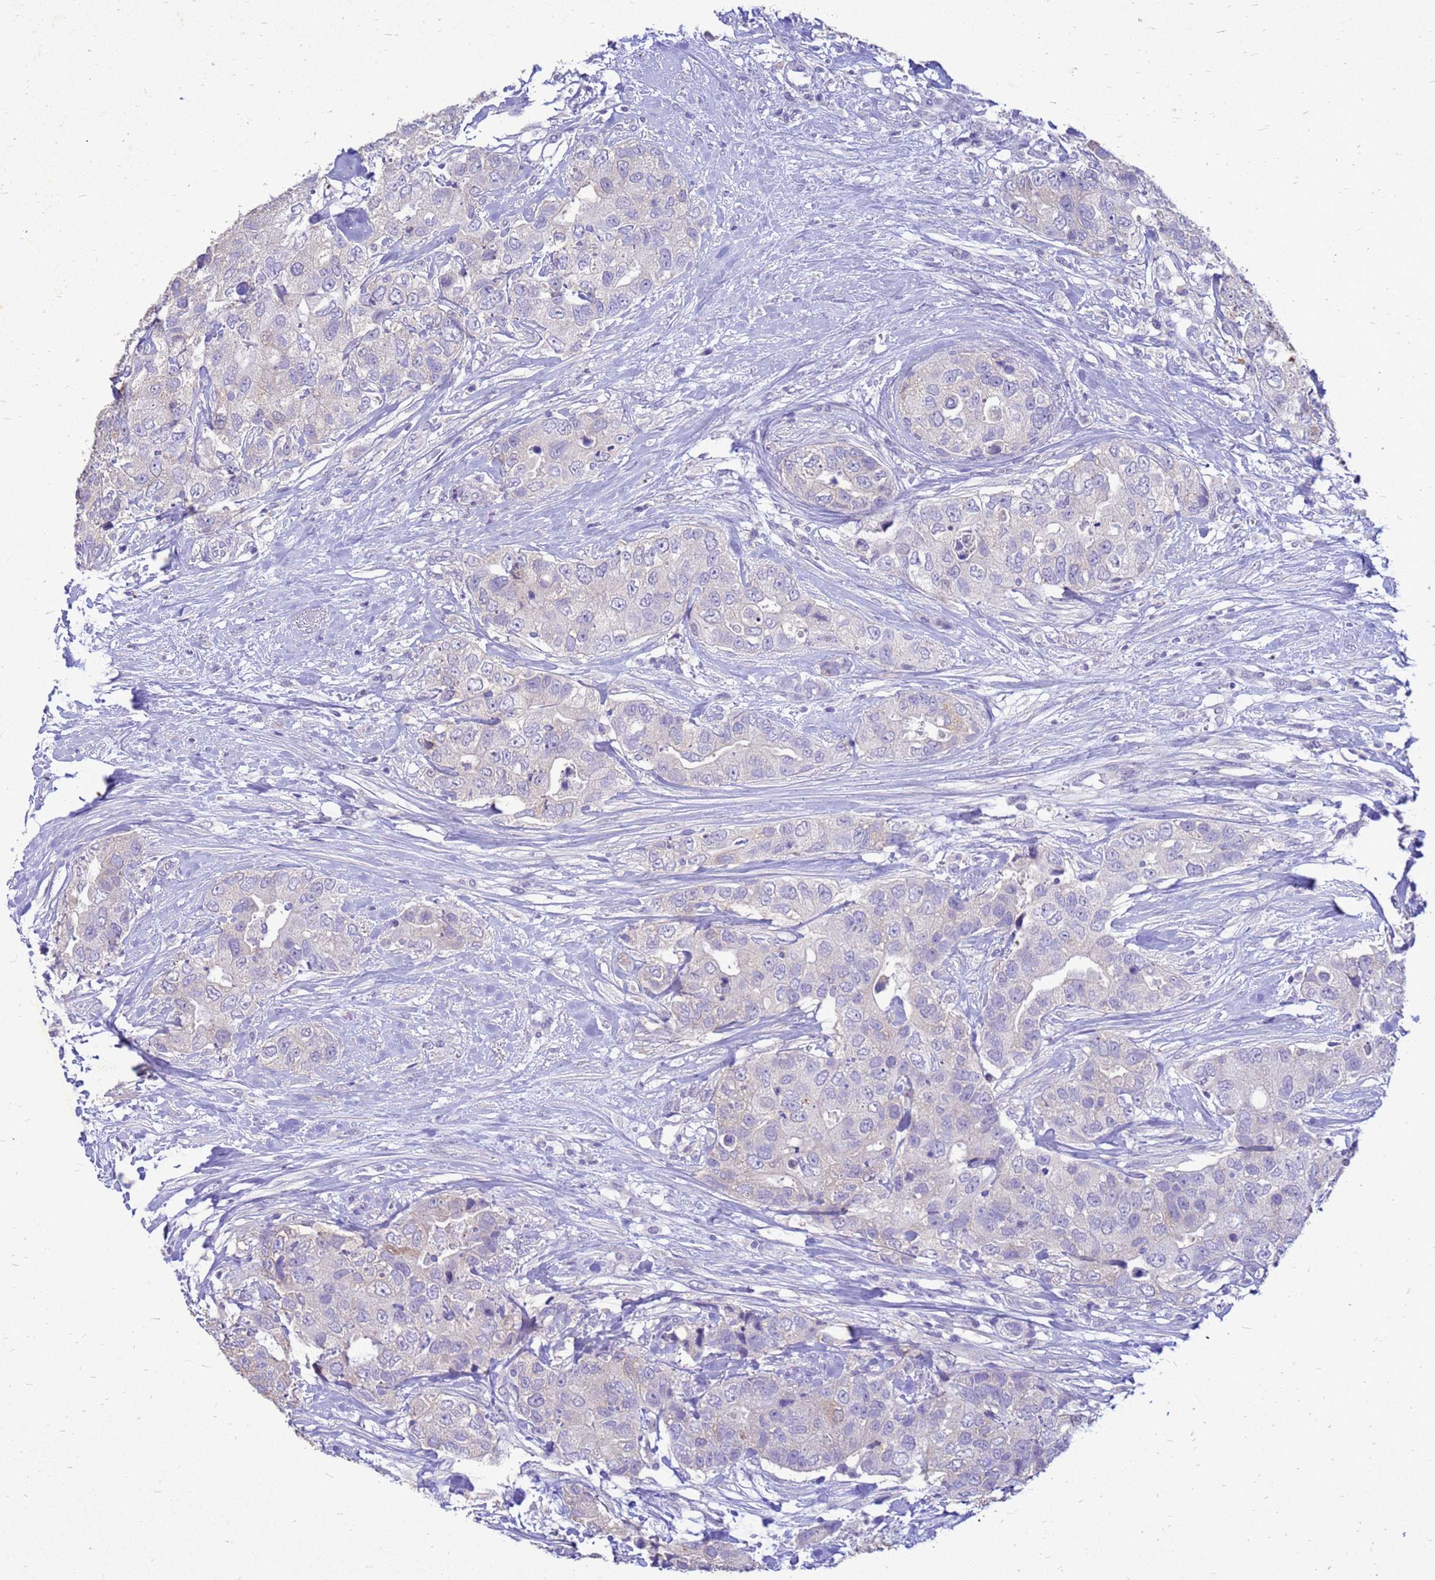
{"staining": {"intensity": "negative", "quantity": "none", "location": "none"}, "tissue": "breast cancer", "cell_type": "Tumor cells", "image_type": "cancer", "snomed": [{"axis": "morphology", "description": "Duct carcinoma"}, {"axis": "topography", "description": "Breast"}], "caption": "A photomicrograph of human breast infiltrating ductal carcinoma is negative for staining in tumor cells.", "gene": "AKR1C1", "patient": {"sex": "female", "age": 62}}